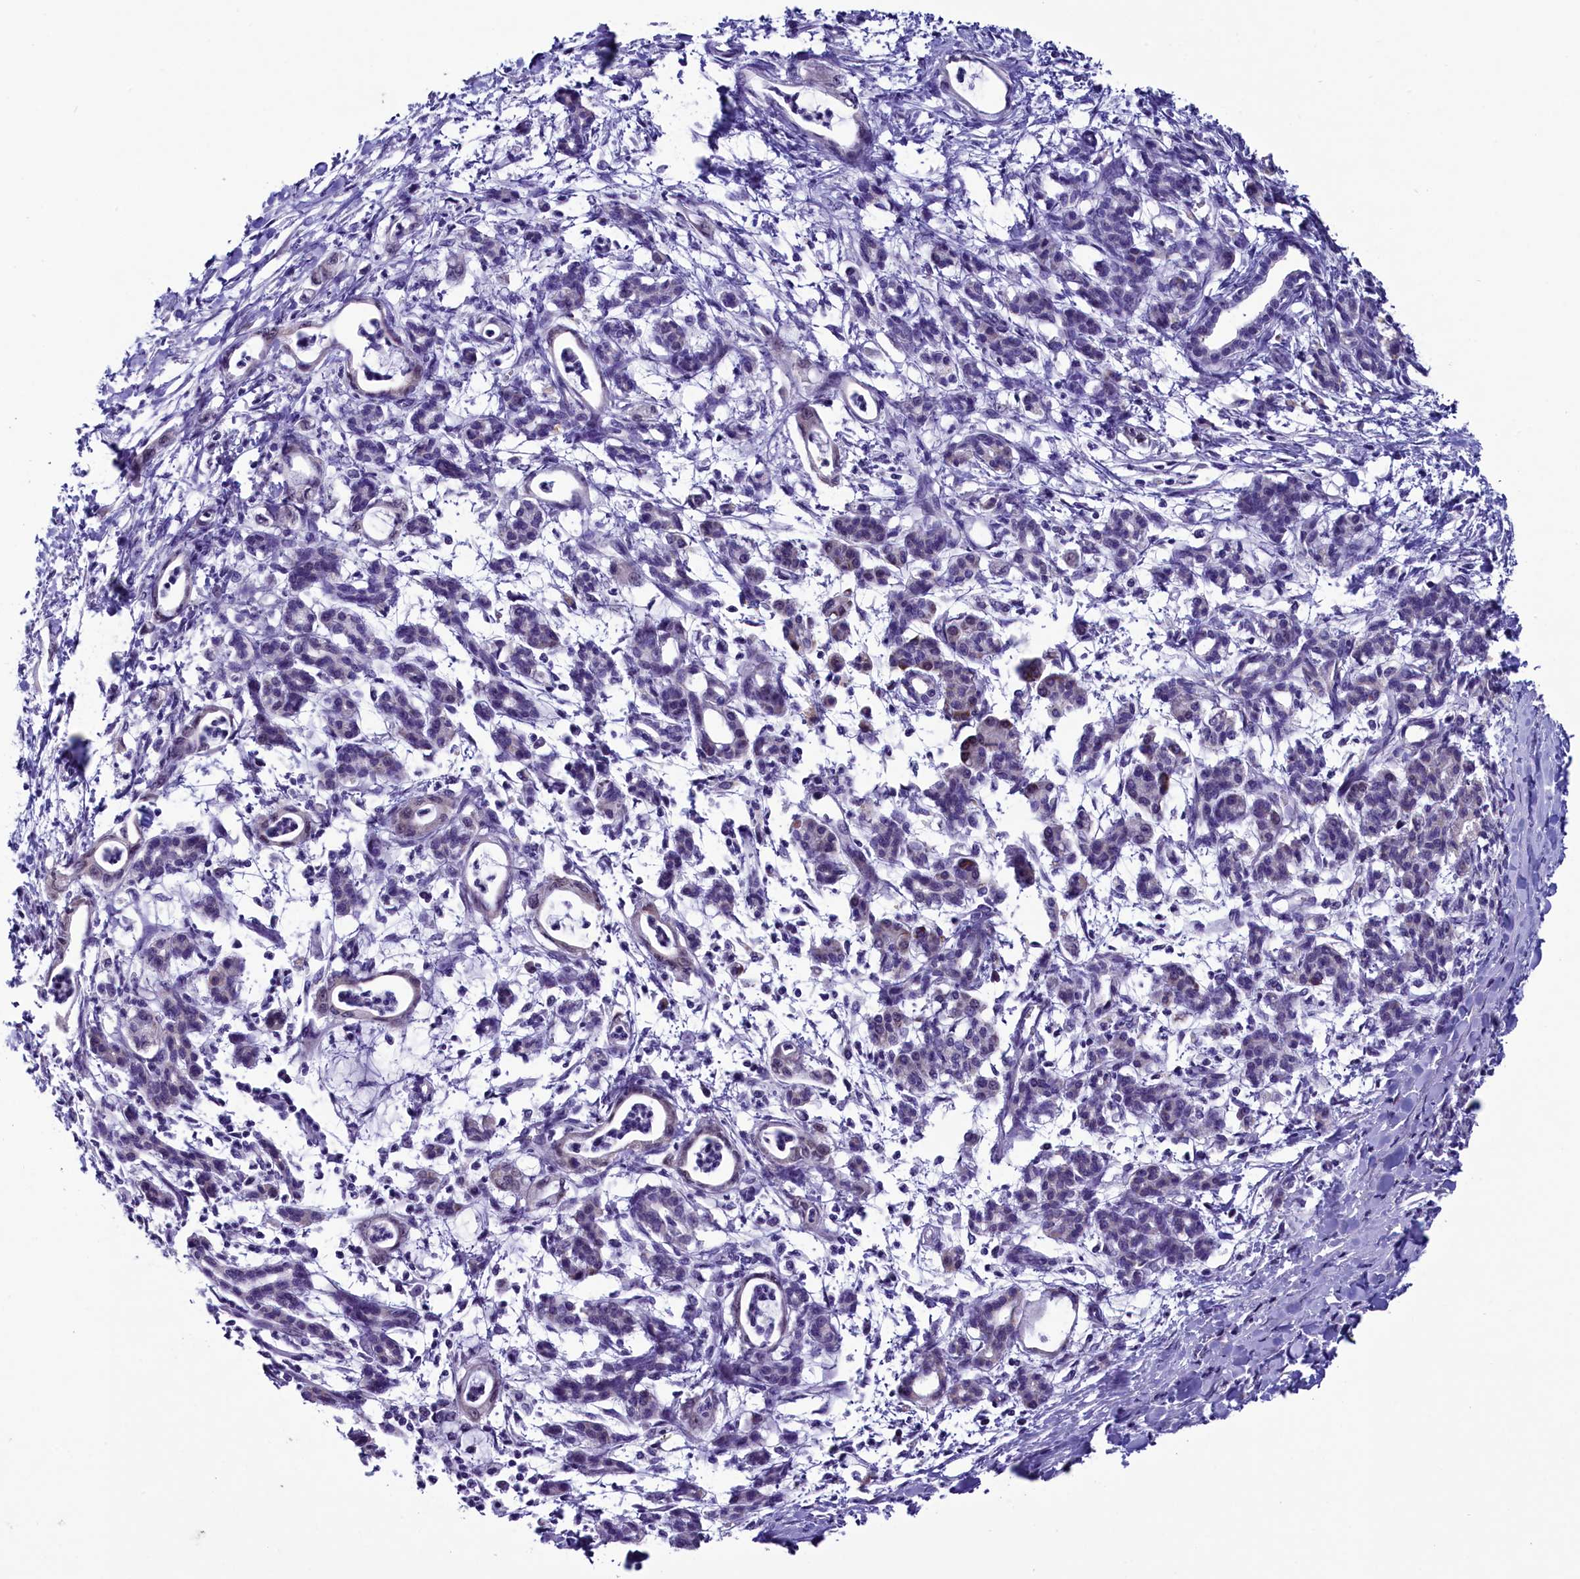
{"staining": {"intensity": "negative", "quantity": "none", "location": "none"}, "tissue": "pancreatic cancer", "cell_type": "Tumor cells", "image_type": "cancer", "snomed": [{"axis": "morphology", "description": "Adenocarcinoma, NOS"}, {"axis": "topography", "description": "Pancreas"}], "caption": "Immunohistochemical staining of pancreatic adenocarcinoma shows no significant expression in tumor cells.", "gene": "SCD5", "patient": {"sex": "female", "age": 55}}